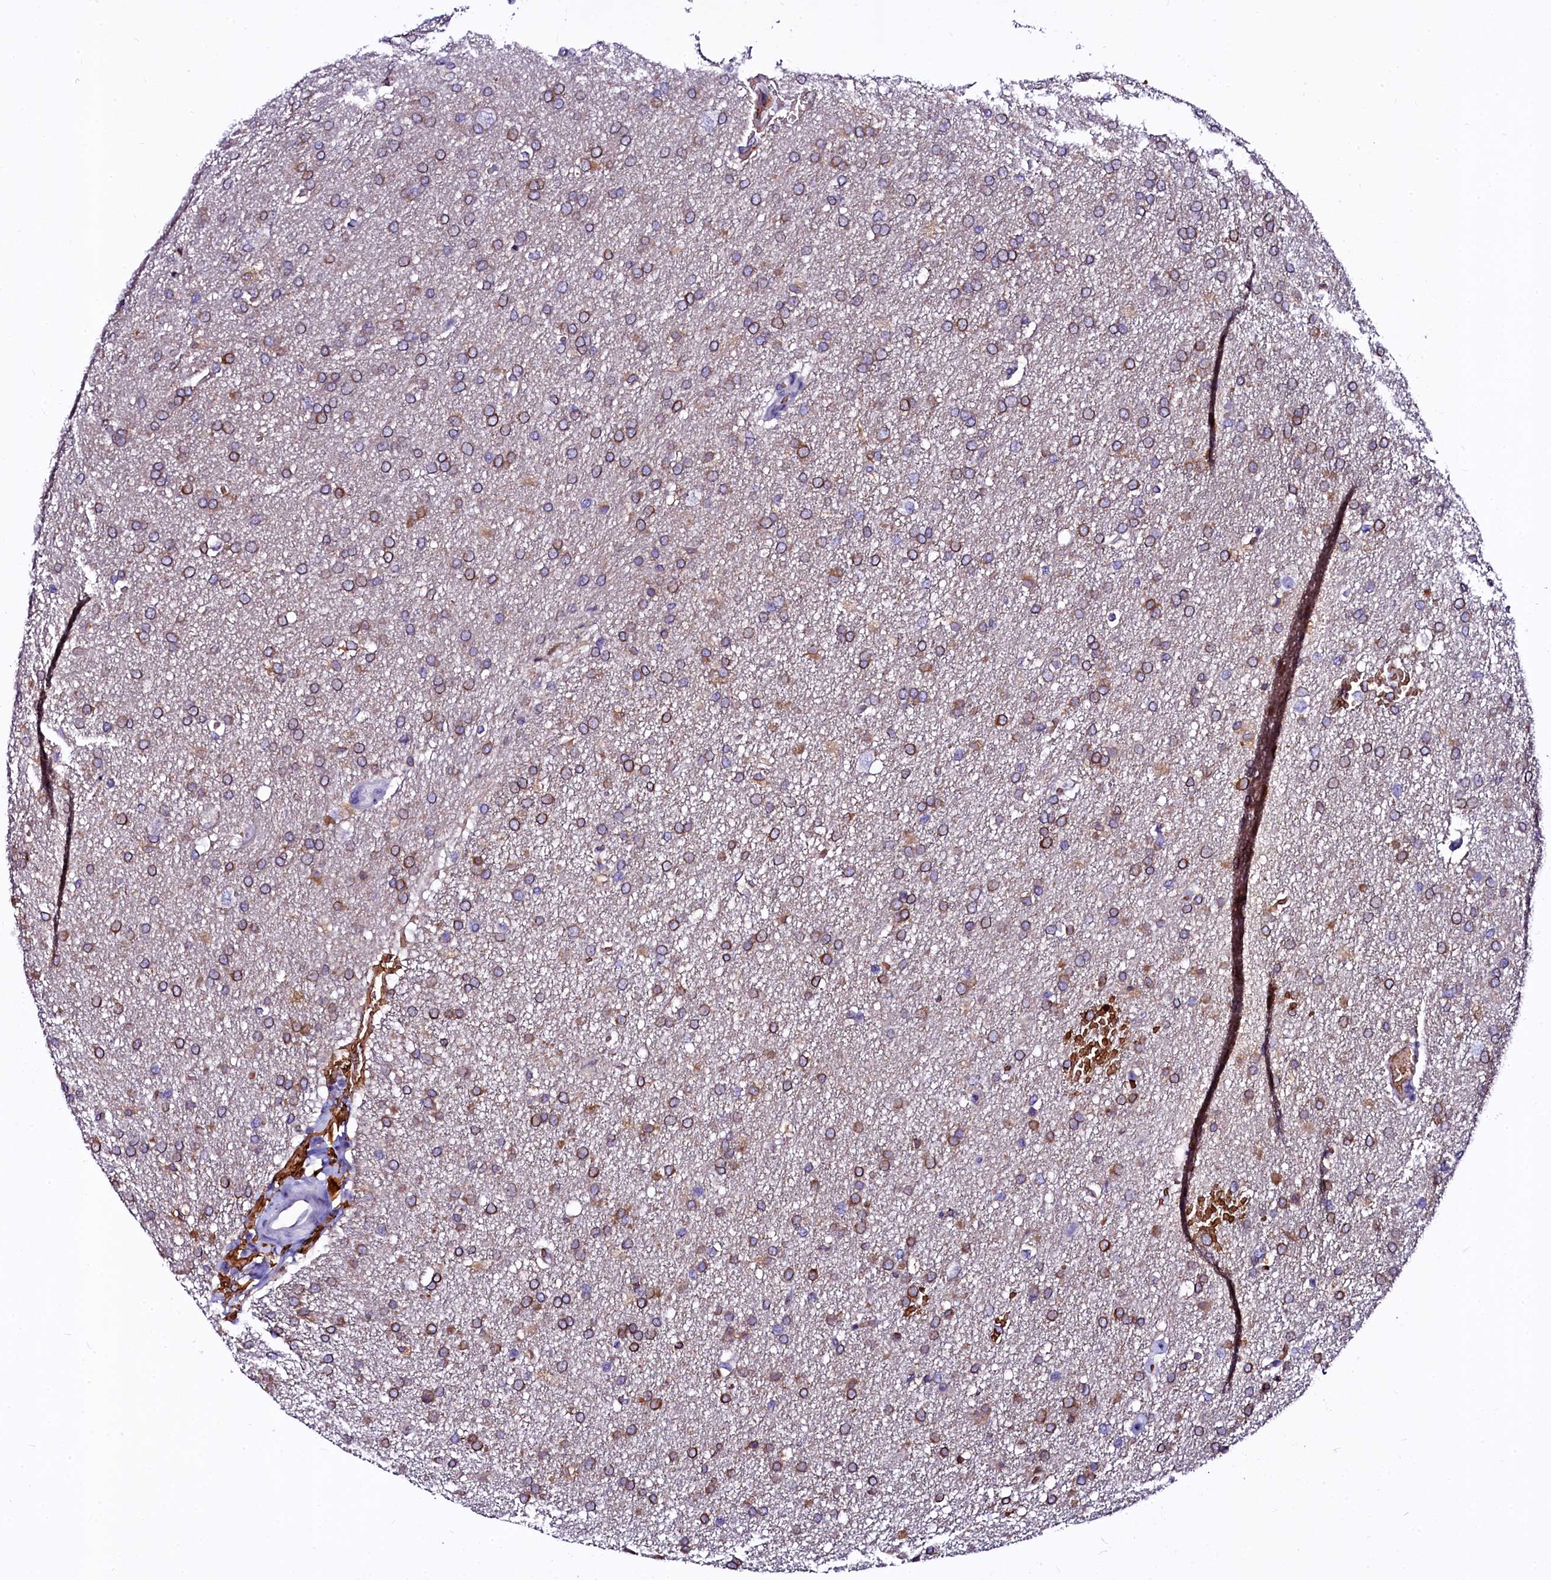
{"staining": {"intensity": "moderate", "quantity": "25%-75%", "location": "cytoplasmic/membranous"}, "tissue": "glioma", "cell_type": "Tumor cells", "image_type": "cancer", "snomed": [{"axis": "morphology", "description": "Glioma, malignant, High grade"}, {"axis": "topography", "description": "Brain"}], "caption": "This micrograph demonstrates glioma stained with IHC to label a protein in brown. The cytoplasmic/membranous of tumor cells show moderate positivity for the protein. Nuclei are counter-stained blue.", "gene": "CTDSPL2", "patient": {"sex": "male", "age": 72}}